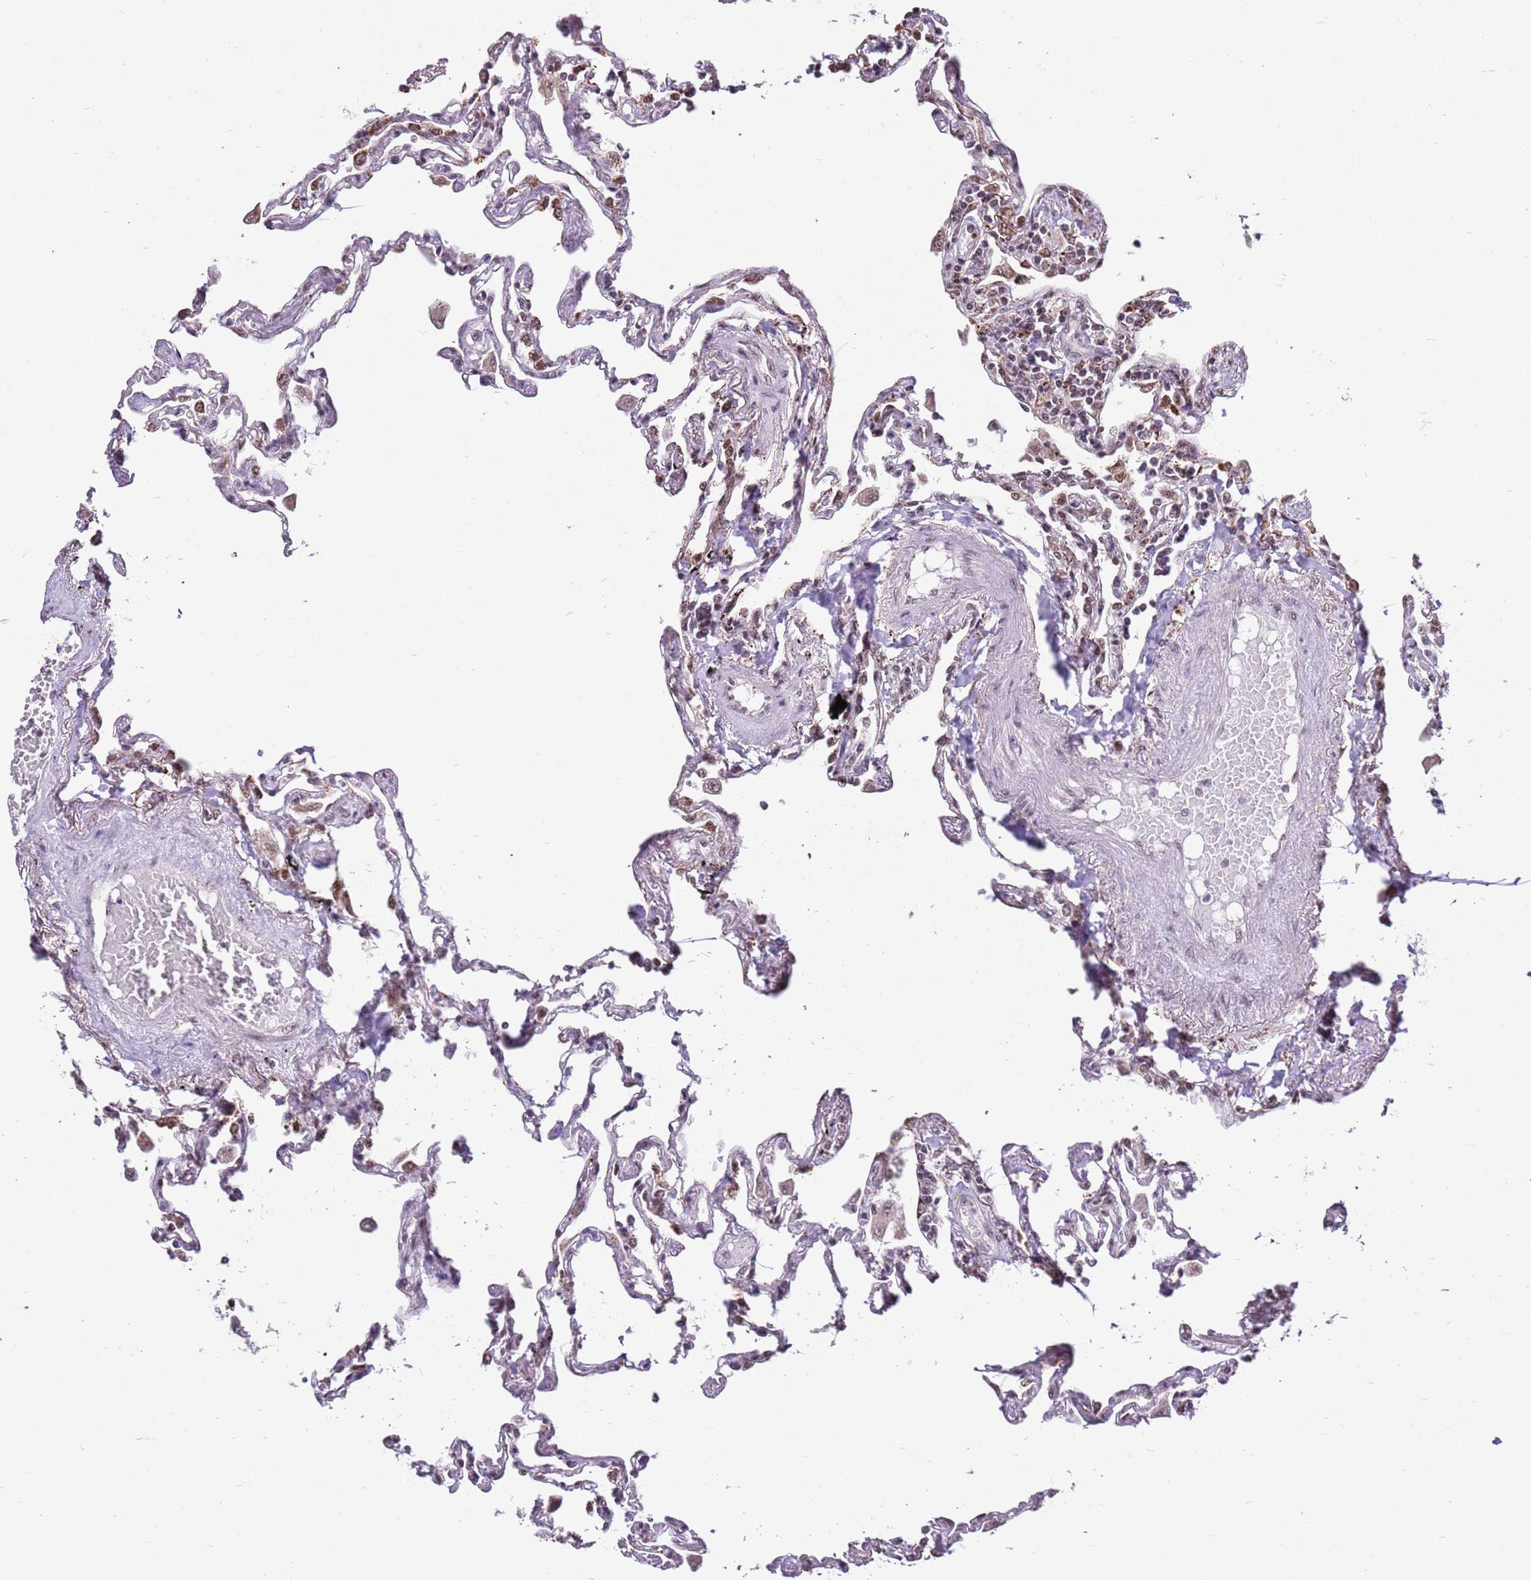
{"staining": {"intensity": "moderate", "quantity": "25%-75%", "location": "nuclear"}, "tissue": "lung", "cell_type": "Alveolar cells", "image_type": "normal", "snomed": [{"axis": "morphology", "description": "Normal tissue, NOS"}, {"axis": "topography", "description": "Lung"}], "caption": "The micrograph displays a brown stain indicating the presence of a protein in the nuclear of alveolar cells in lung. Nuclei are stained in blue.", "gene": "AKAP8L", "patient": {"sex": "female", "age": 67}}